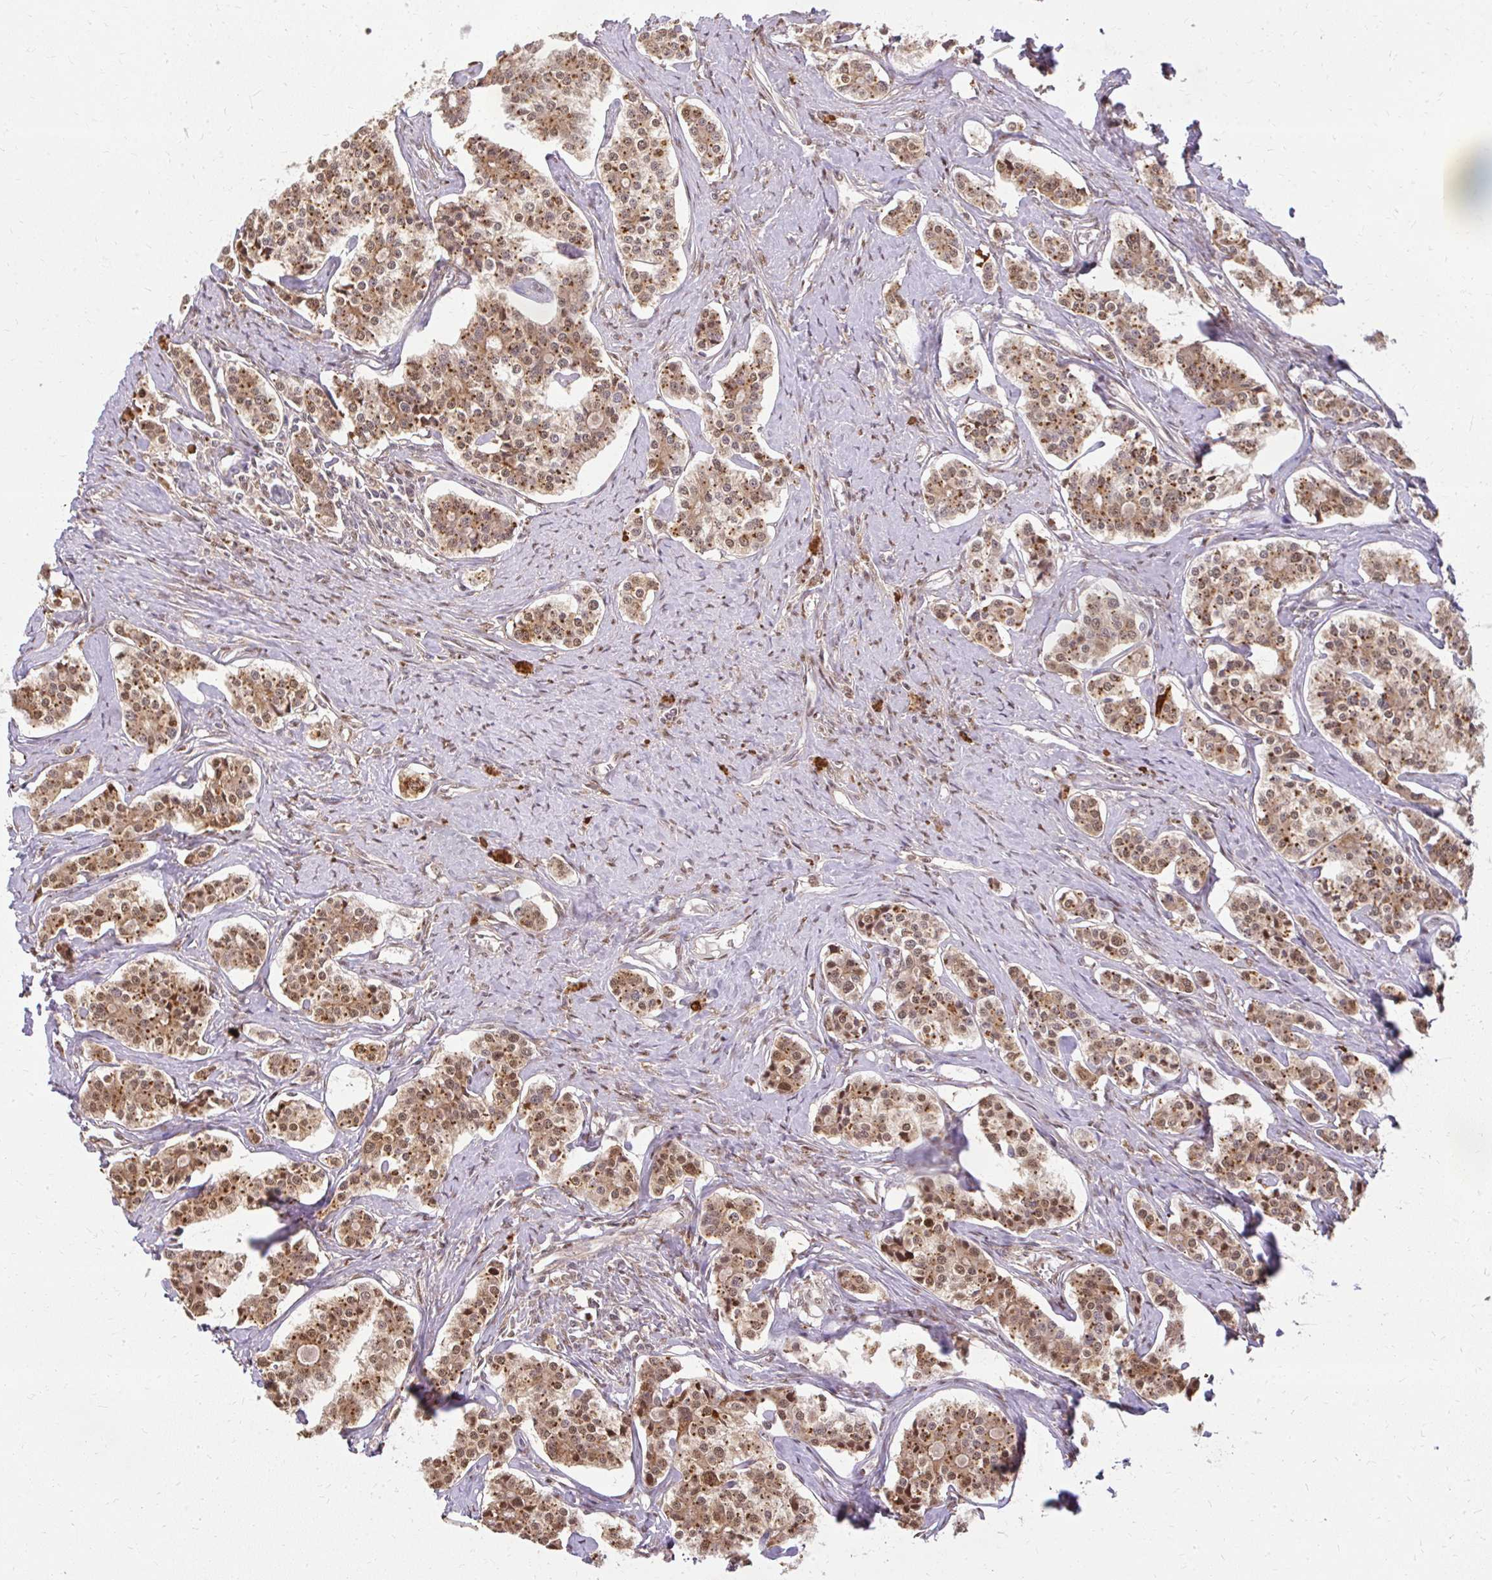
{"staining": {"intensity": "moderate", "quantity": ">75%", "location": "cytoplasmic/membranous,nuclear"}, "tissue": "carcinoid", "cell_type": "Tumor cells", "image_type": "cancer", "snomed": [{"axis": "morphology", "description": "Carcinoid, malignant, NOS"}, {"axis": "topography", "description": "Small intestine"}], "caption": "There is medium levels of moderate cytoplasmic/membranous and nuclear staining in tumor cells of carcinoid, as demonstrated by immunohistochemical staining (brown color).", "gene": "LARS2", "patient": {"sex": "male", "age": 63}}